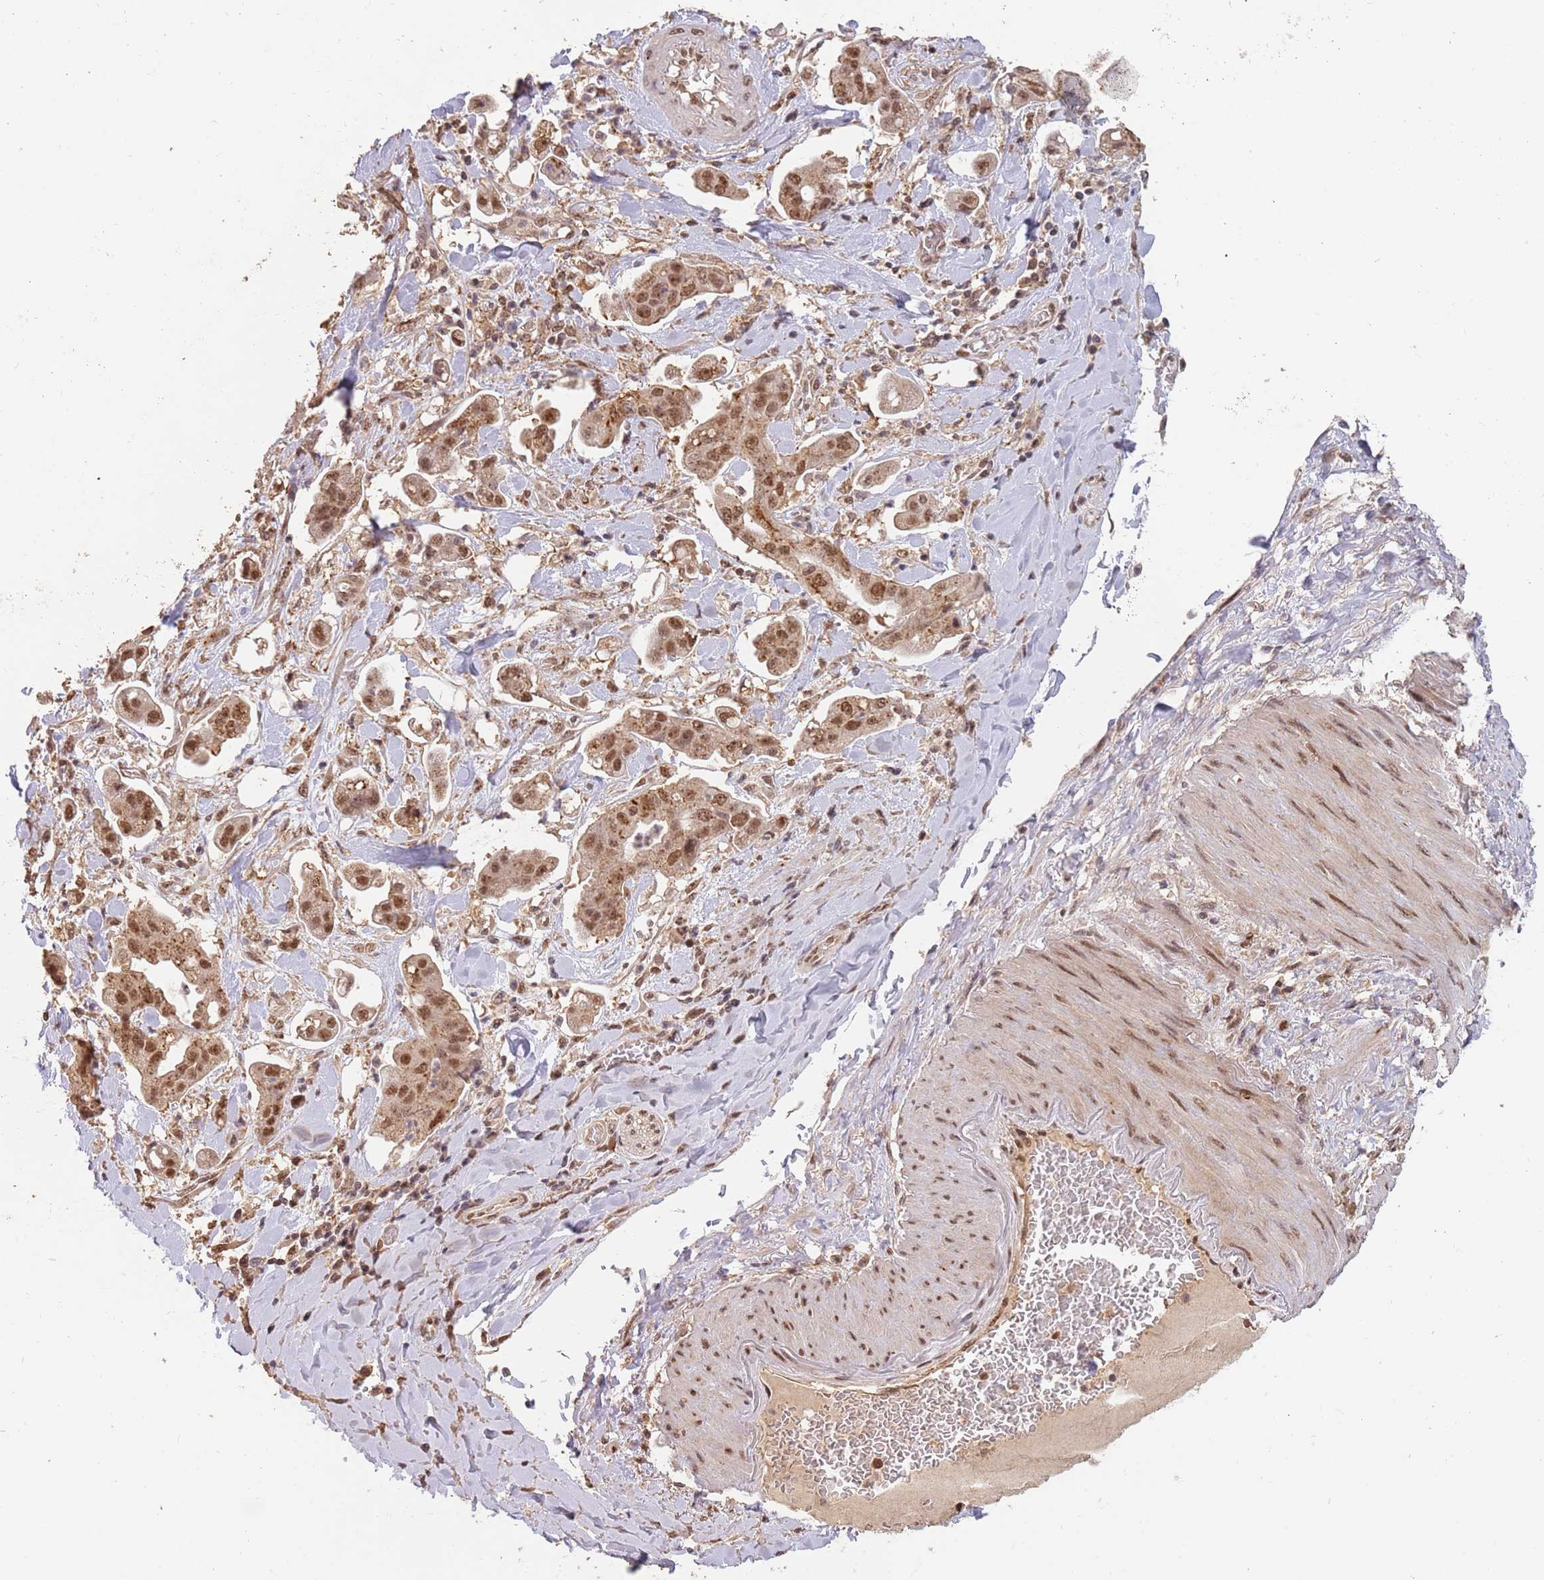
{"staining": {"intensity": "moderate", "quantity": ">75%", "location": "cytoplasmic/membranous,nuclear"}, "tissue": "stomach cancer", "cell_type": "Tumor cells", "image_type": "cancer", "snomed": [{"axis": "morphology", "description": "Adenocarcinoma, NOS"}, {"axis": "topography", "description": "Stomach"}], "caption": "Adenocarcinoma (stomach) tissue shows moderate cytoplasmic/membranous and nuclear expression in approximately >75% of tumor cells", "gene": "RFXANK", "patient": {"sex": "male", "age": 62}}